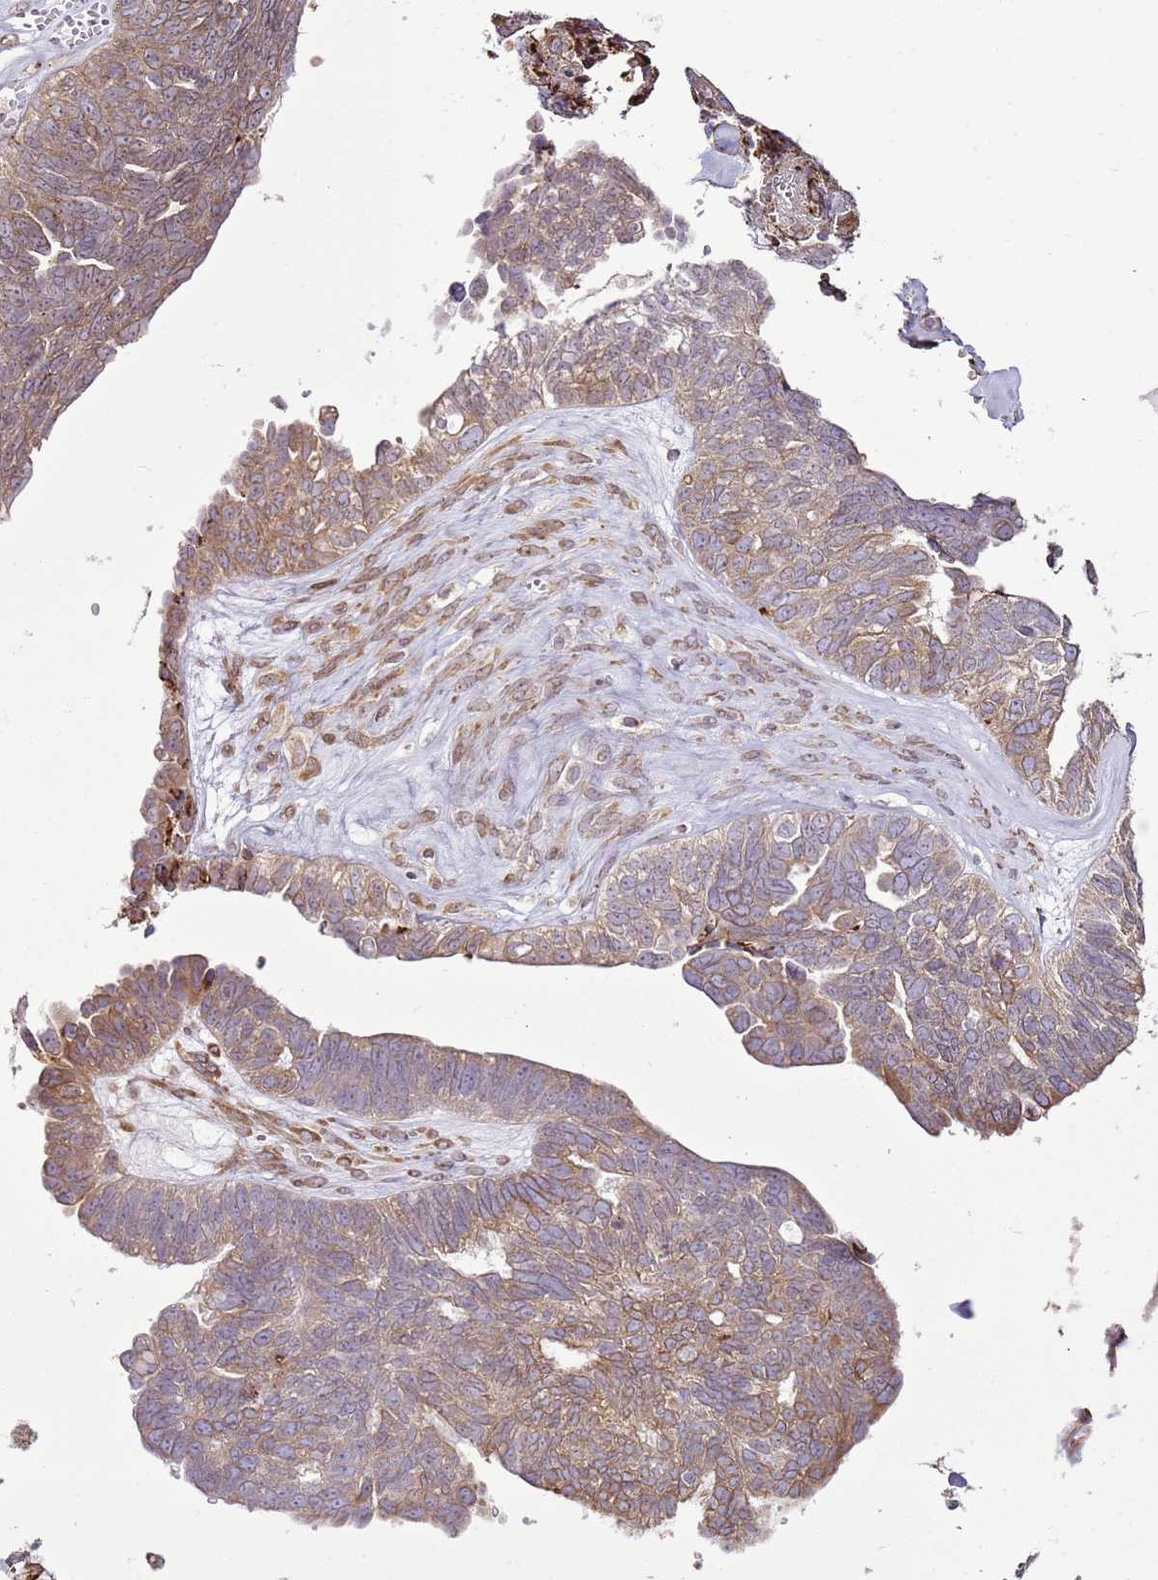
{"staining": {"intensity": "weak", "quantity": ">75%", "location": "cytoplasmic/membranous"}, "tissue": "ovarian cancer", "cell_type": "Tumor cells", "image_type": "cancer", "snomed": [{"axis": "morphology", "description": "Cystadenocarcinoma, serous, NOS"}, {"axis": "topography", "description": "Ovary"}], "caption": "A brown stain shows weak cytoplasmic/membranous staining of a protein in ovarian cancer tumor cells. (IHC, brightfield microscopy, high magnification).", "gene": "TMED10", "patient": {"sex": "female", "age": 79}}